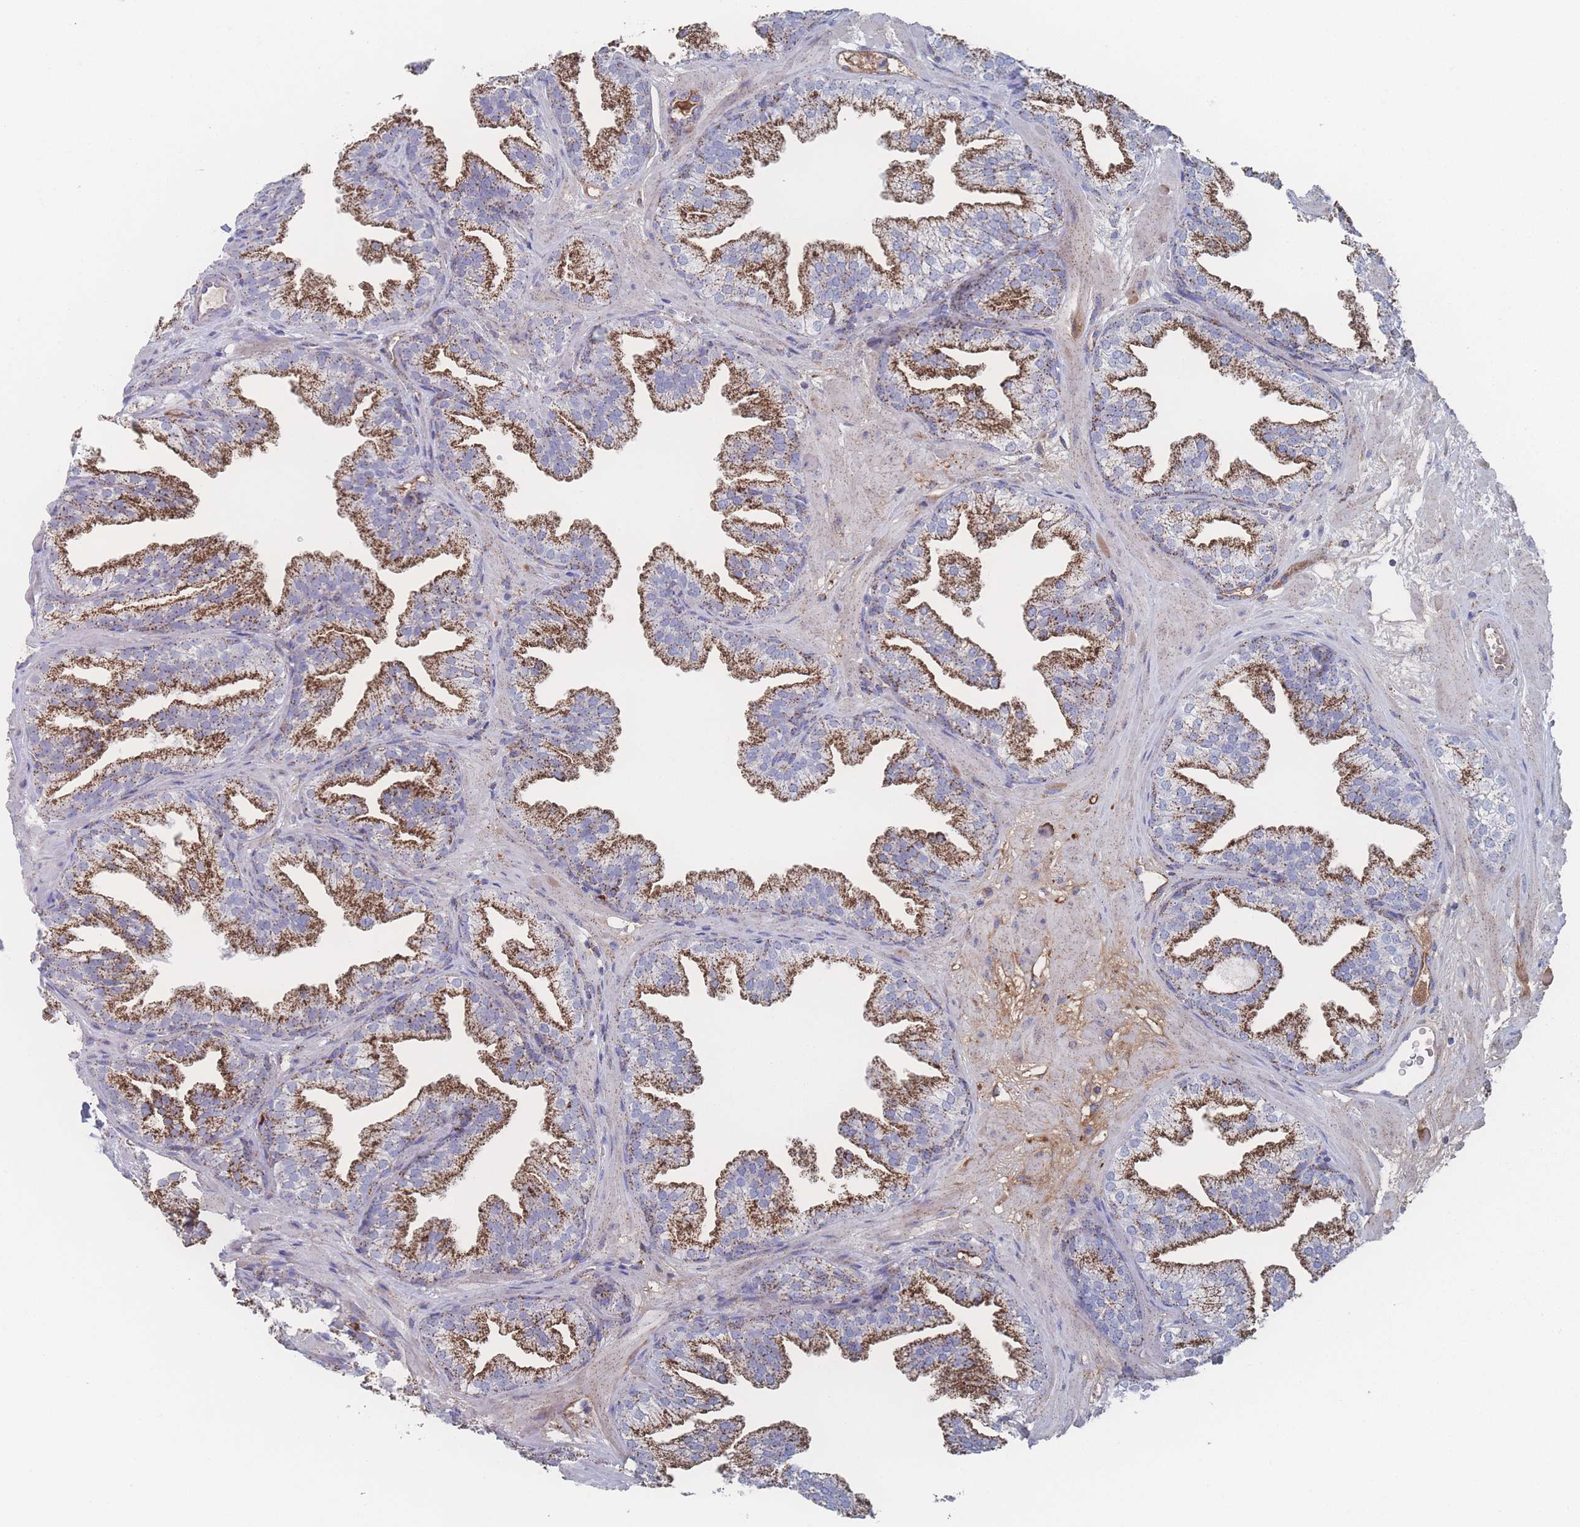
{"staining": {"intensity": "strong", "quantity": "25%-75%", "location": "cytoplasmic/membranous"}, "tissue": "prostate", "cell_type": "Glandular cells", "image_type": "normal", "snomed": [{"axis": "morphology", "description": "Normal tissue, NOS"}, {"axis": "topography", "description": "Prostate"}], "caption": "Immunohistochemistry photomicrograph of normal prostate stained for a protein (brown), which reveals high levels of strong cytoplasmic/membranous expression in approximately 25%-75% of glandular cells.", "gene": "PEX14", "patient": {"sex": "male", "age": 37}}